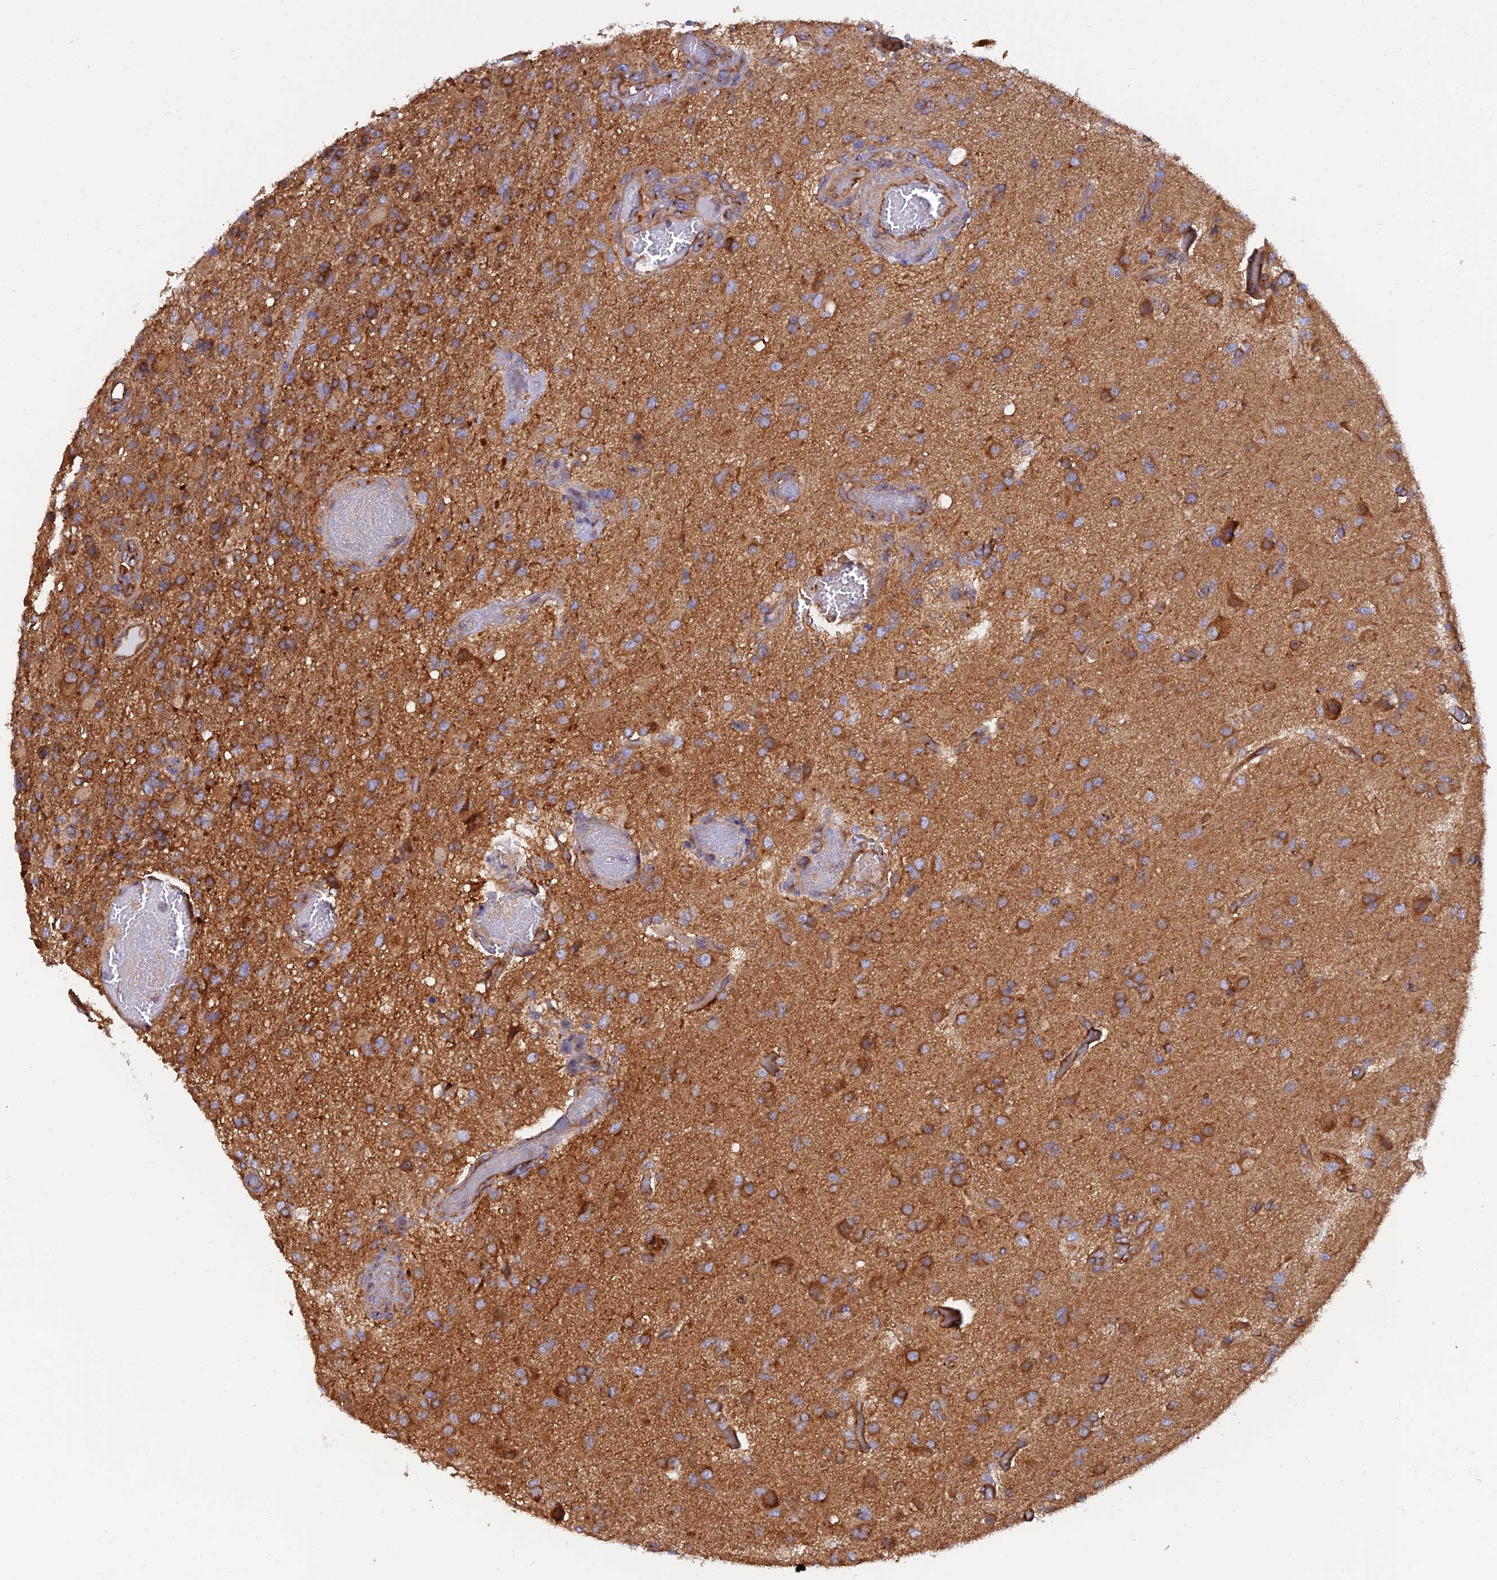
{"staining": {"intensity": "moderate", "quantity": ">75%", "location": "cytoplasmic/membranous"}, "tissue": "glioma", "cell_type": "Tumor cells", "image_type": "cancer", "snomed": [{"axis": "morphology", "description": "Glioma, malignant, High grade"}, {"axis": "topography", "description": "Brain"}], "caption": "Protein expression by immunohistochemistry (IHC) displays moderate cytoplasmic/membranous positivity in approximately >75% of tumor cells in glioma.", "gene": "DCTN2", "patient": {"sex": "female", "age": 74}}